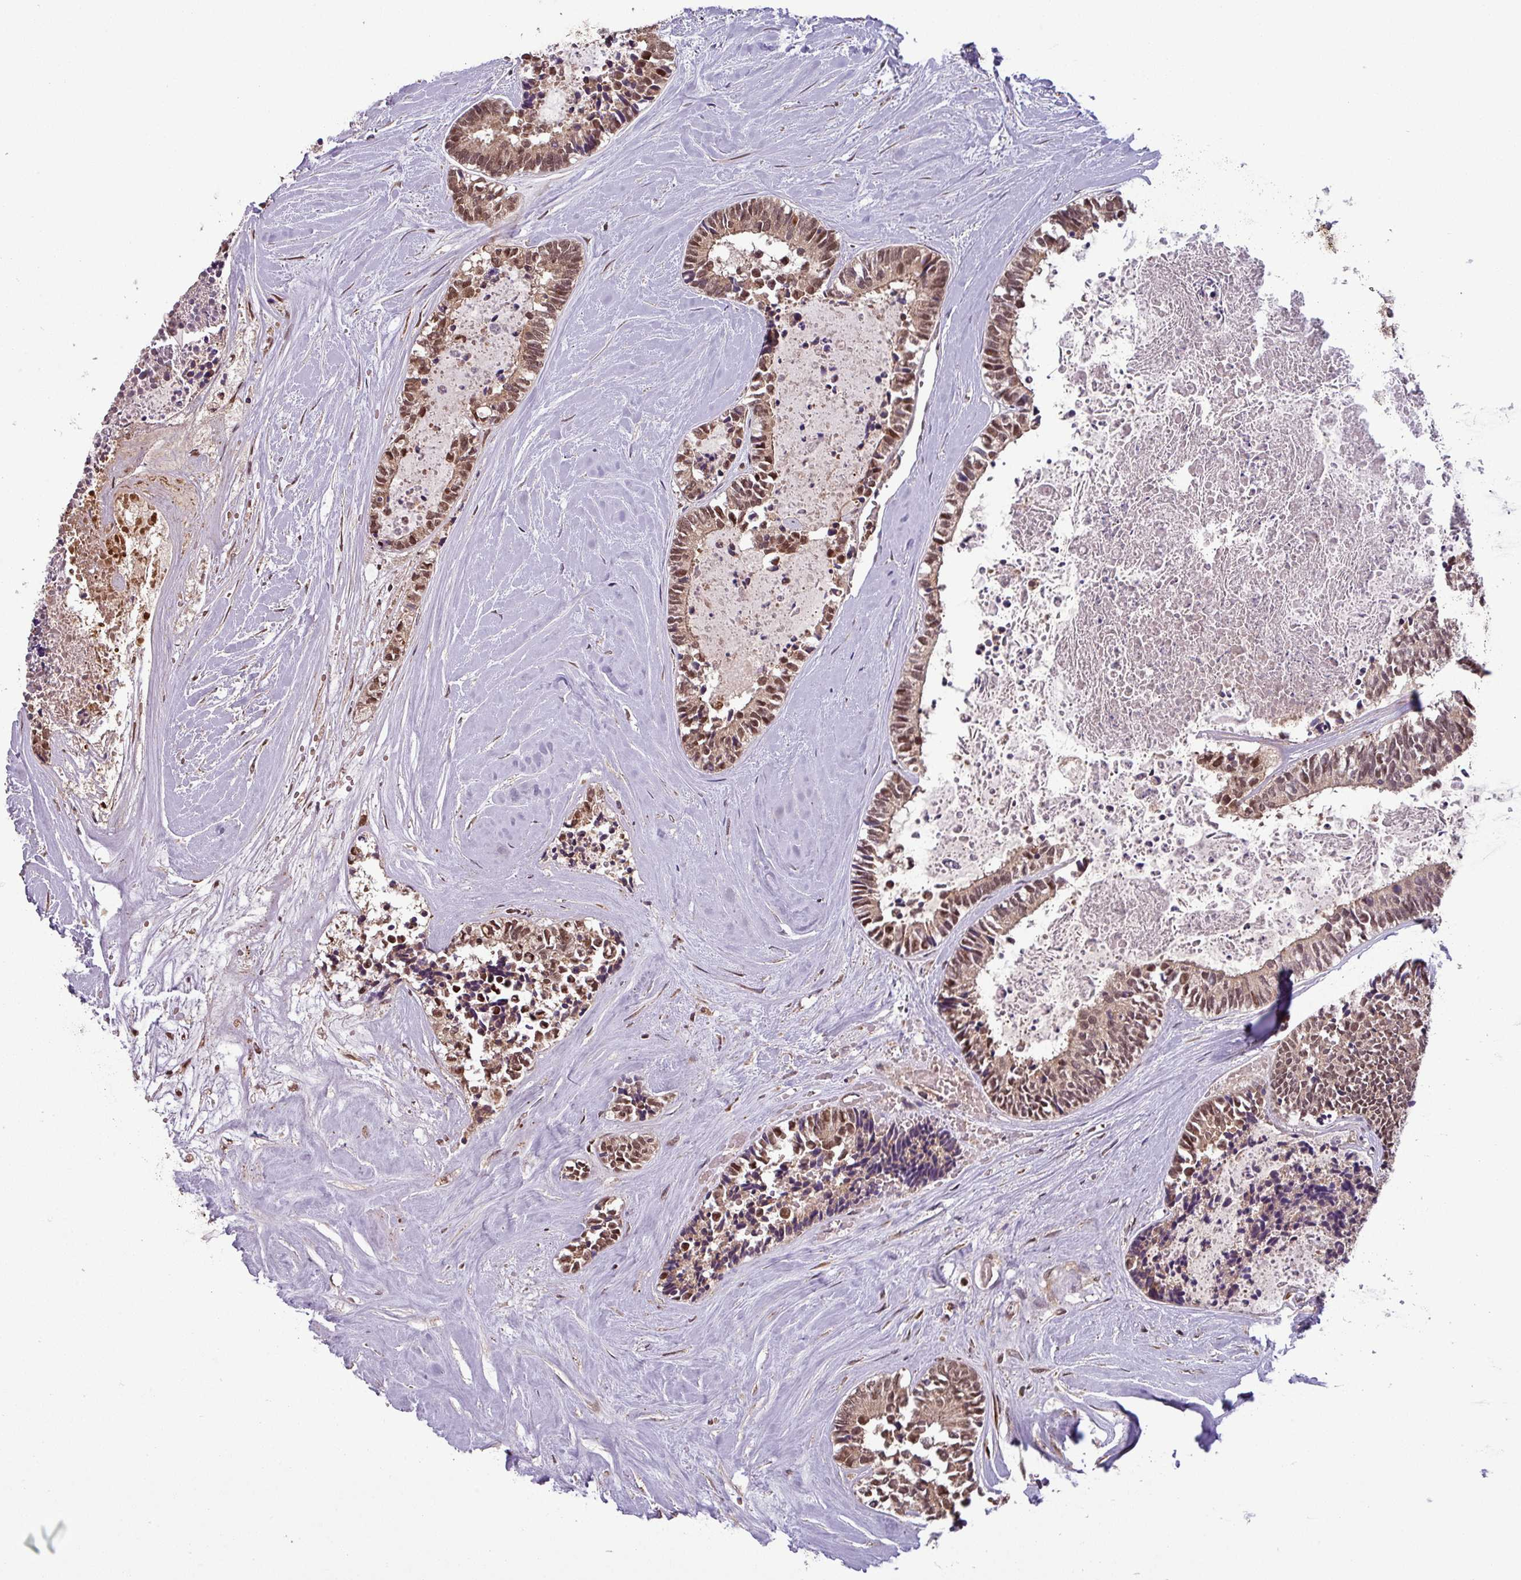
{"staining": {"intensity": "moderate", "quantity": ">75%", "location": "cytoplasmic/membranous,nuclear"}, "tissue": "colorectal cancer", "cell_type": "Tumor cells", "image_type": "cancer", "snomed": [{"axis": "morphology", "description": "Adenocarcinoma, NOS"}, {"axis": "topography", "description": "Colon"}, {"axis": "topography", "description": "Rectum"}], "caption": "There is medium levels of moderate cytoplasmic/membranous and nuclear expression in tumor cells of colorectal cancer, as demonstrated by immunohistochemical staining (brown color).", "gene": "NOB1", "patient": {"sex": "male", "age": 57}}